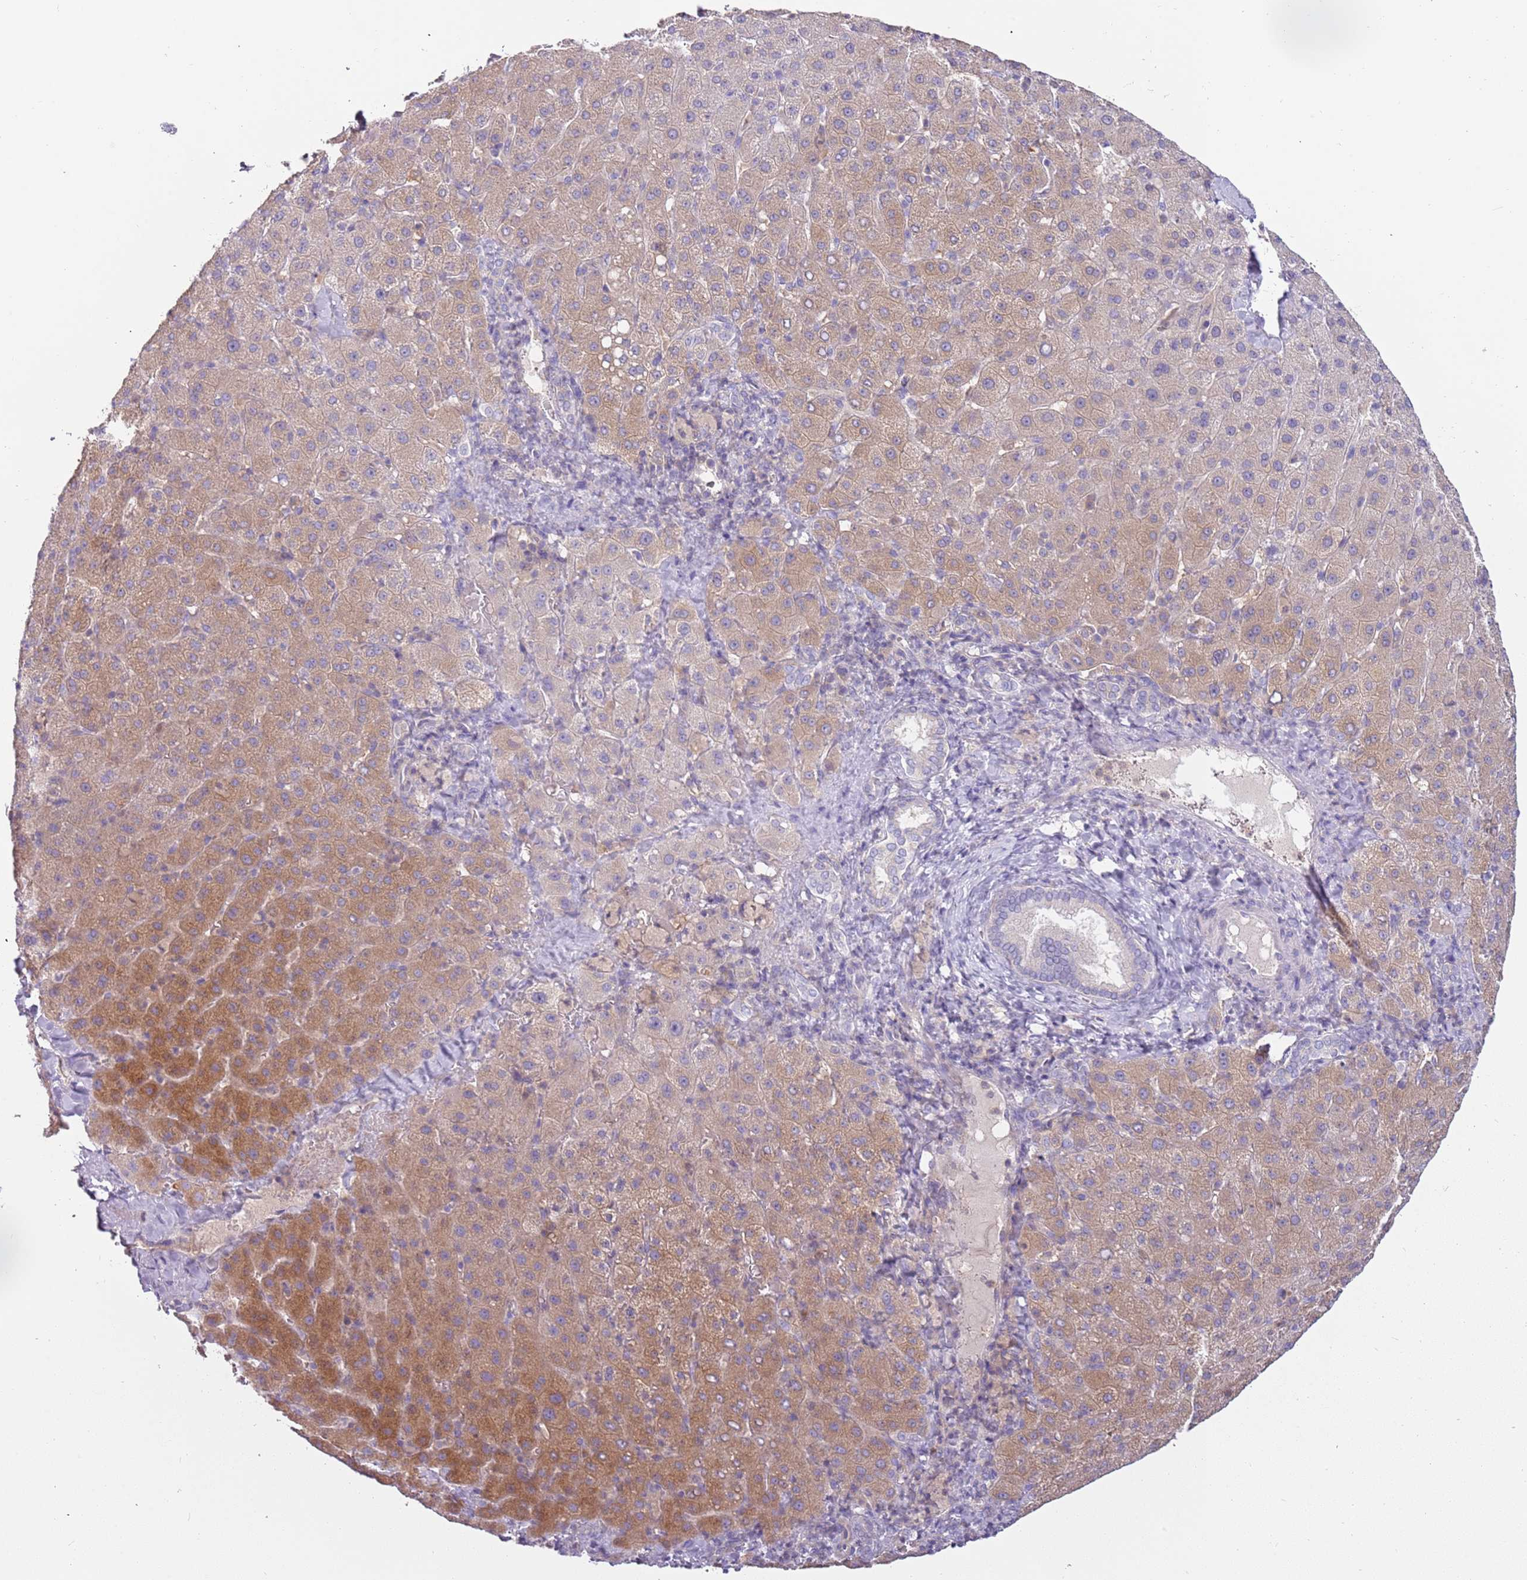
{"staining": {"intensity": "moderate", "quantity": ">75%", "location": "cytoplasmic/membranous"}, "tissue": "liver cancer", "cell_type": "Tumor cells", "image_type": "cancer", "snomed": [{"axis": "morphology", "description": "Carcinoma, Hepatocellular, NOS"}, {"axis": "topography", "description": "Liver"}], "caption": "Liver hepatocellular carcinoma stained with DAB (3,3'-diaminobenzidine) immunohistochemistry demonstrates medium levels of moderate cytoplasmic/membranous staining in approximately >75% of tumor cells.", "gene": "ARHGAP5", "patient": {"sex": "female", "age": 58}}